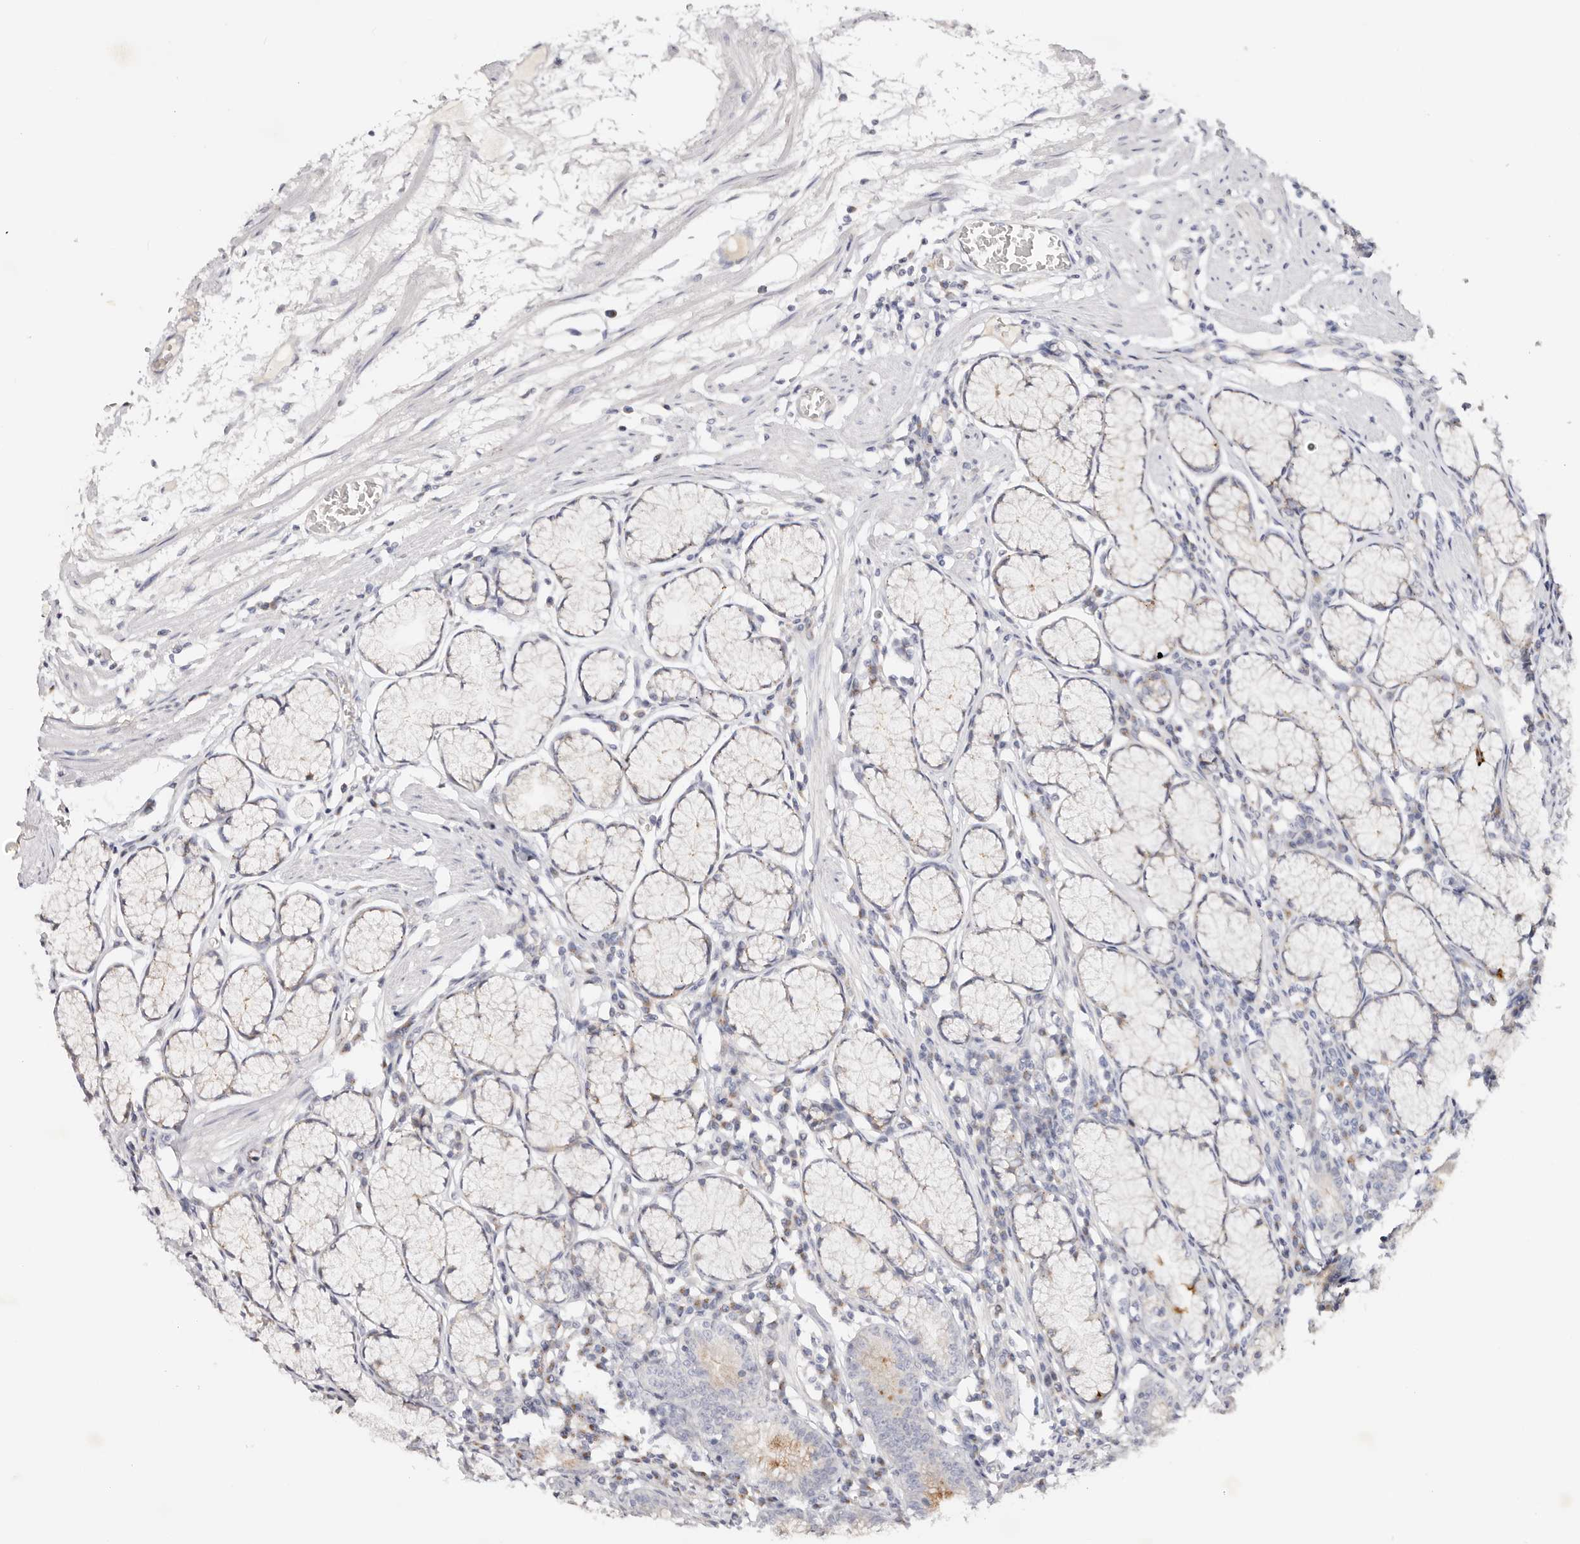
{"staining": {"intensity": "strong", "quantity": "25%-75%", "location": "cytoplasmic/membranous"}, "tissue": "stomach", "cell_type": "Glandular cells", "image_type": "normal", "snomed": [{"axis": "morphology", "description": "Normal tissue, NOS"}, {"axis": "topography", "description": "Stomach"}], "caption": "Immunohistochemical staining of benign stomach demonstrates high levels of strong cytoplasmic/membranous expression in about 25%-75% of glandular cells.", "gene": "DNASE1", "patient": {"sex": "male", "age": 55}}